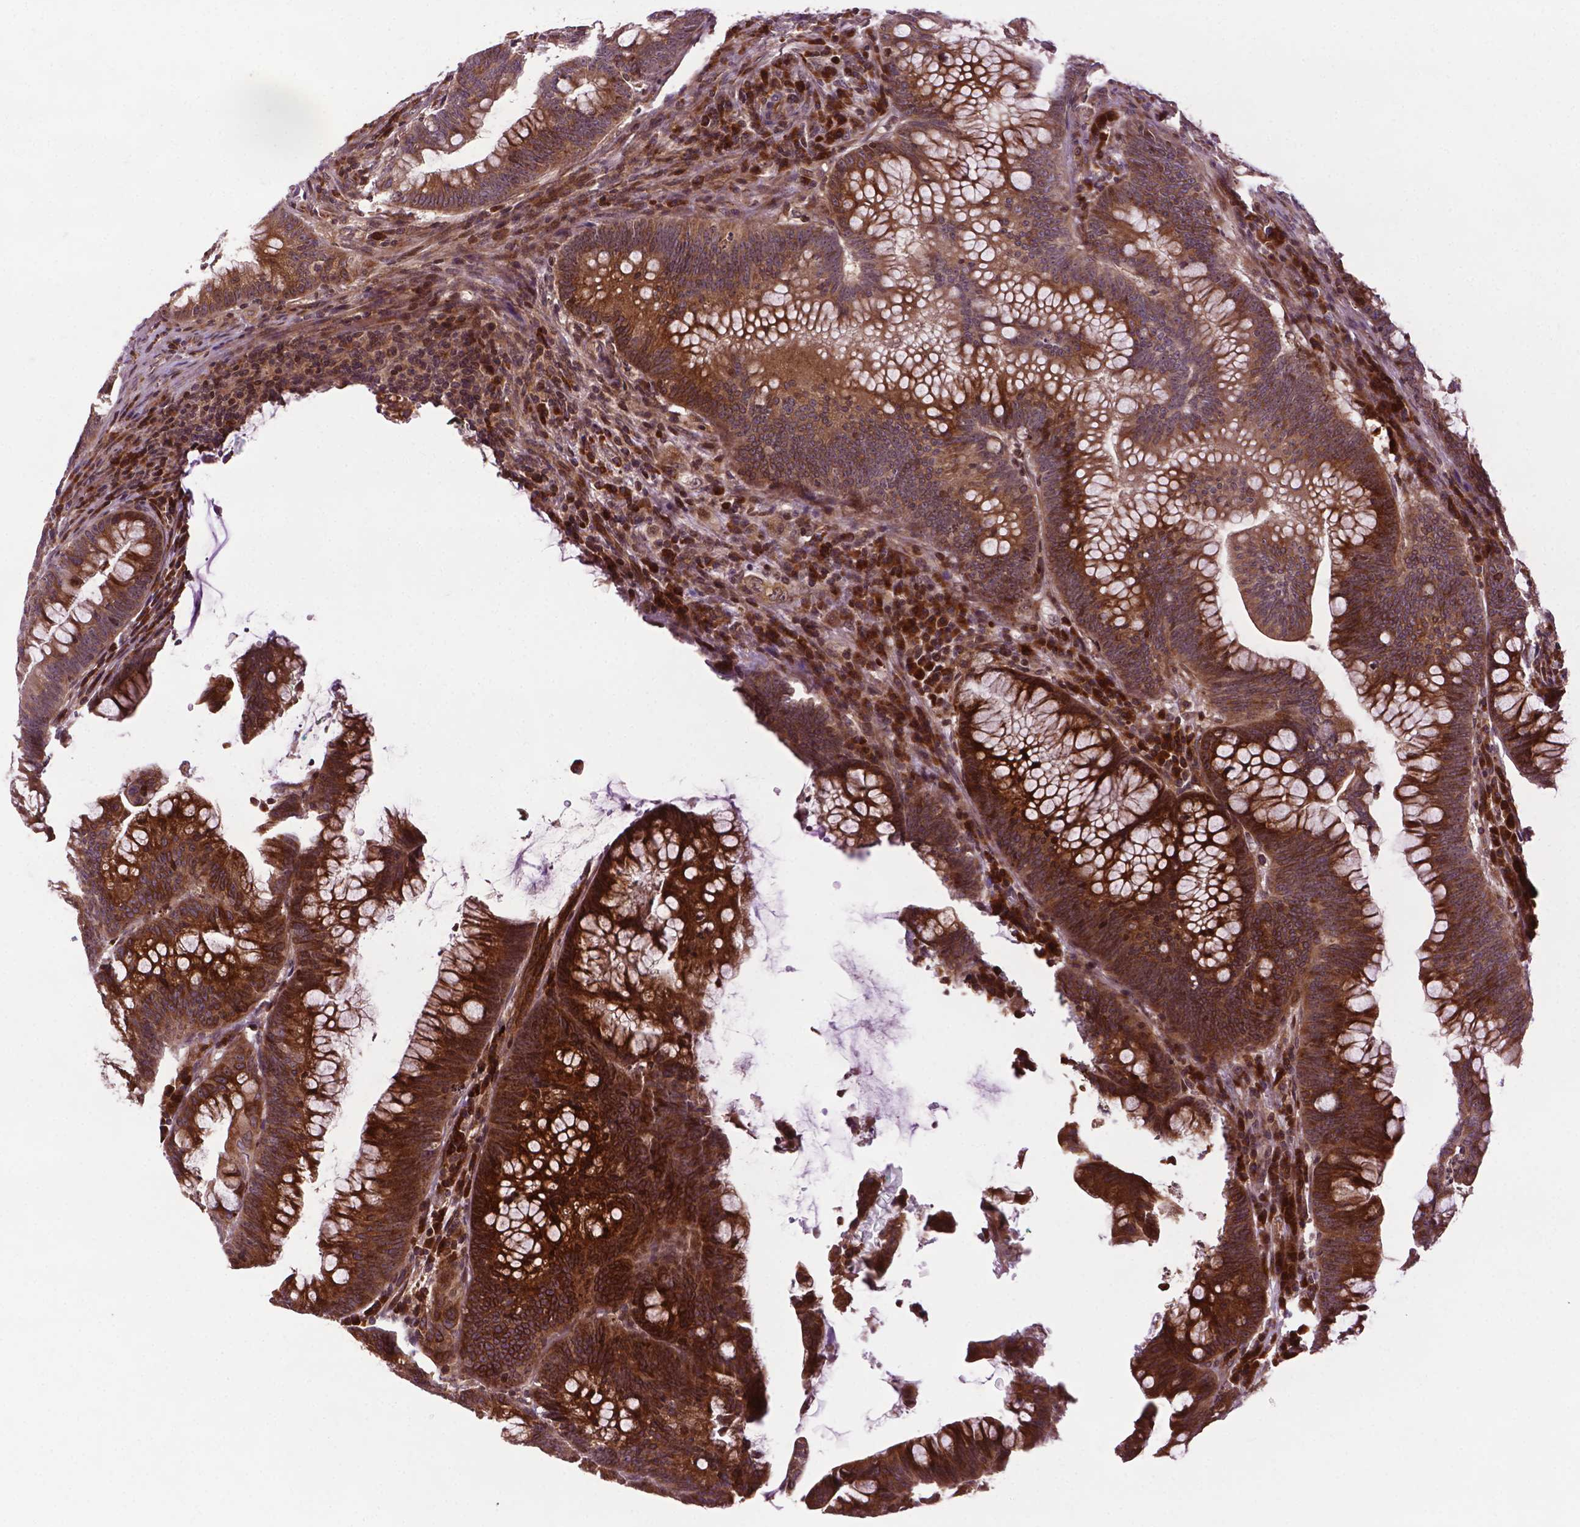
{"staining": {"intensity": "strong", "quantity": ">75%", "location": "cytoplasmic/membranous"}, "tissue": "colorectal cancer", "cell_type": "Tumor cells", "image_type": "cancer", "snomed": [{"axis": "morphology", "description": "Adenocarcinoma, NOS"}, {"axis": "topography", "description": "Colon"}], "caption": "DAB immunohistochemical staining of colorectal adenocarcinoma reveals strong cytoplasmic/membranous protein expression in about >75% of tumor cells.", "gene": "TMX2", "patient": {"sex": "male", "age": 62}}